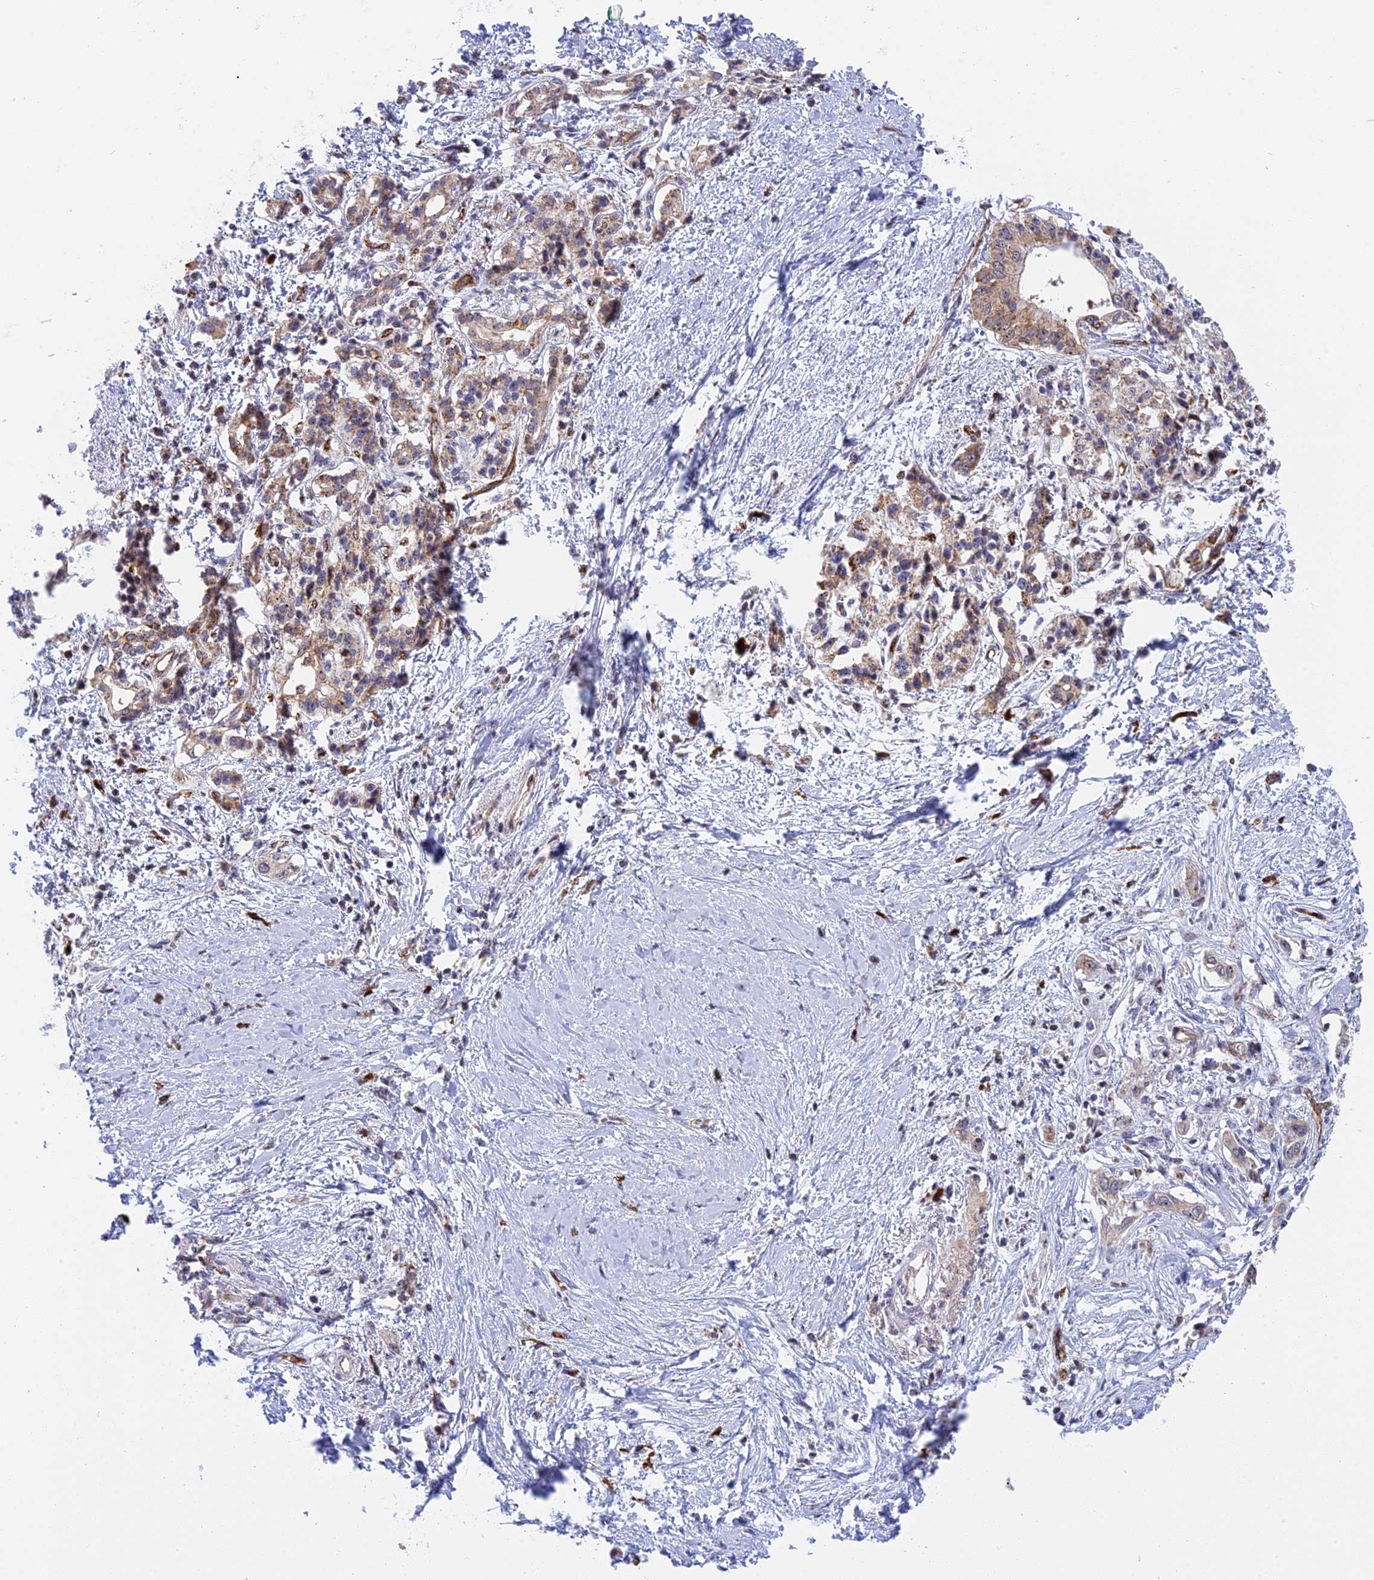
{"staining": {"intensity": "weak", "quantity": ">75%", "location": "cytoplasmic/membranous,nuclear"}, "tissue": "pancreatic cancer", "cell_type": "Tumor cells", "image_type": "cancer", "snomed": [{"axis": "morphology", "description": "Normal tissue, NOS"}, {"axis": "morphology", "description": "Adenocarcinoma, NOS"}, {"axis": "topography", "description": "Pancreas"}, {"axis": "topography", "description": "Peripheral nerve tissue"}], "caption": "The histopathology image exhibits immunohistochemical staining of pancreatic cancer. There is weak cytoplasmic/membranous and nuclear staining is appreciated in about >75% of tumor cells.", "gene": "MPND", "patient": {"sex": "male", "age": 59}}